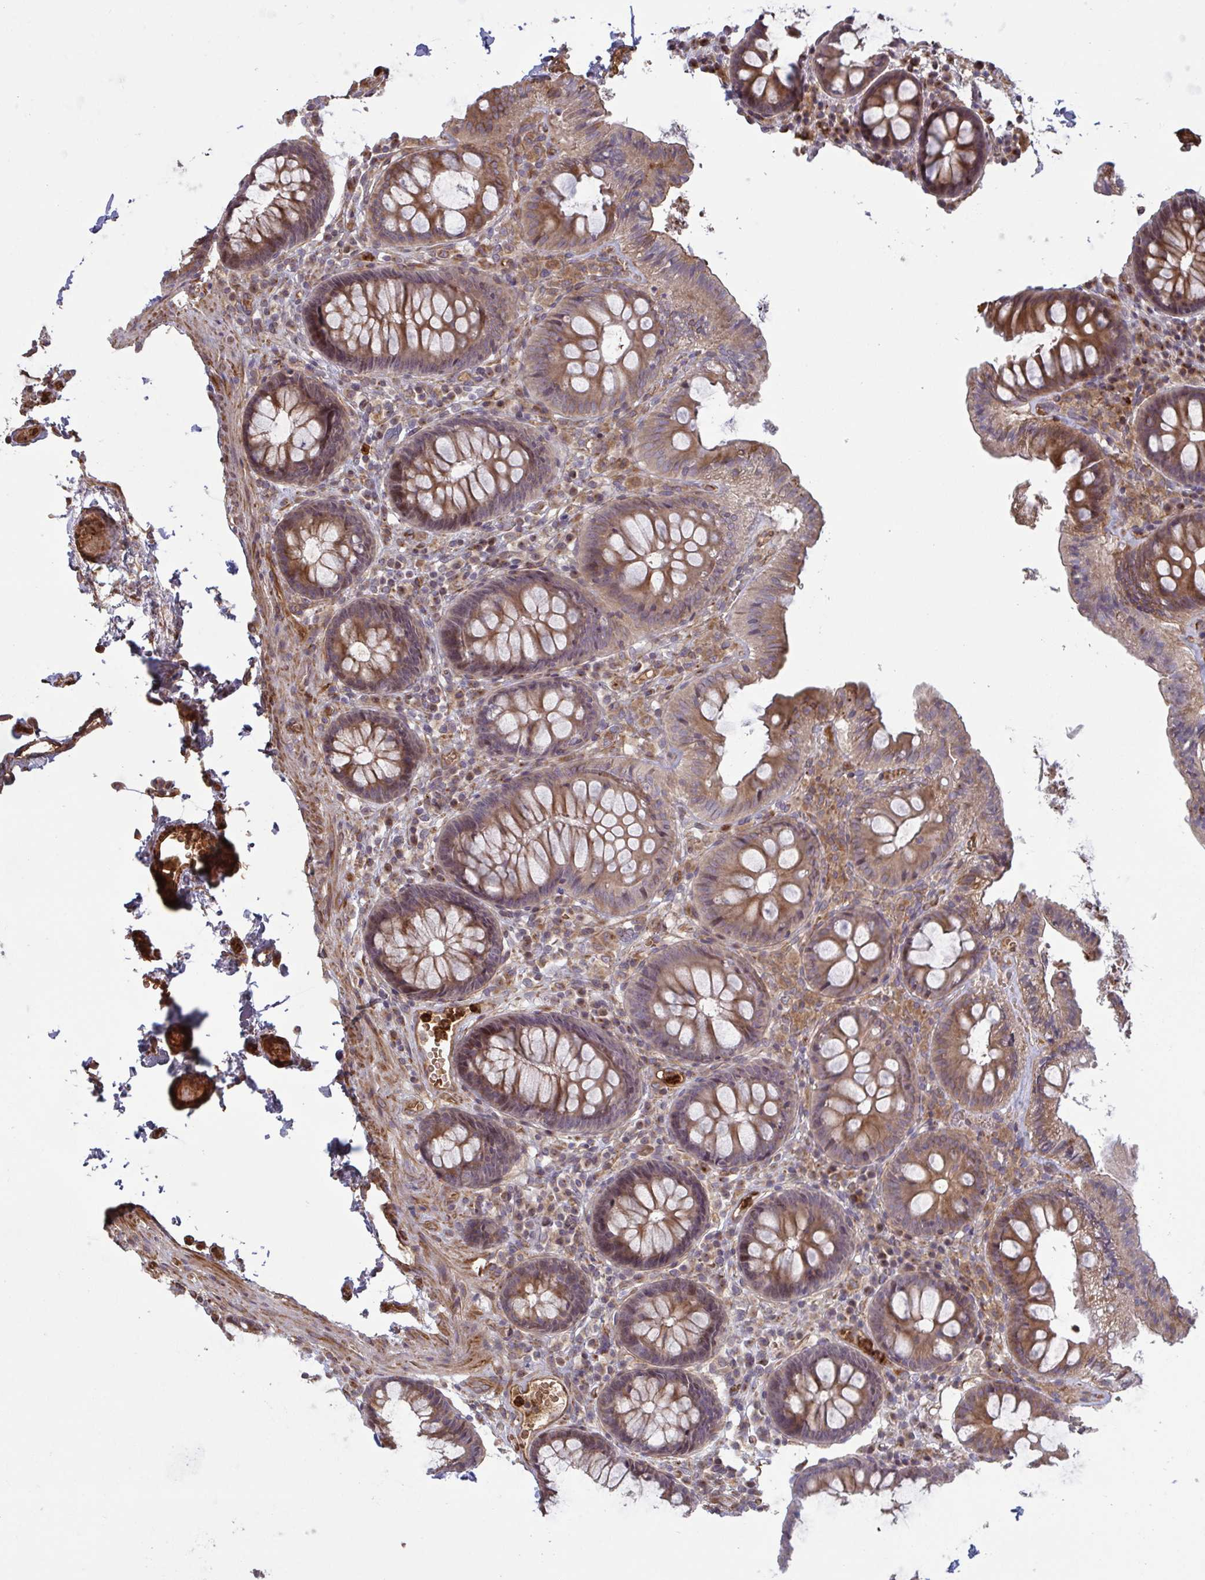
{"staining": {"intensity": "moderate", "quantity": ">75%", "location": "cytoplasmic/membranous"}, "tissue": "colon", "cell_type": "Endothelial cells", "image_type": "normal", "snomed": [{"axis": "morphology", "description": "Normal tissue, NOS"}, {"axis": "topography", "description": "Colon"}, {"axis": "topography", "description": "Peripheral nerve tissue"}], "caption": "Endothelial cells show moderate cytoplasmic/membranous positivity in about >75% of cells in normal colon. (brown staining indicates protein expression, while blue staining denotes nuclei).", "gene": "IL1R1", "patient": {"sex": "male", "age": 84}}